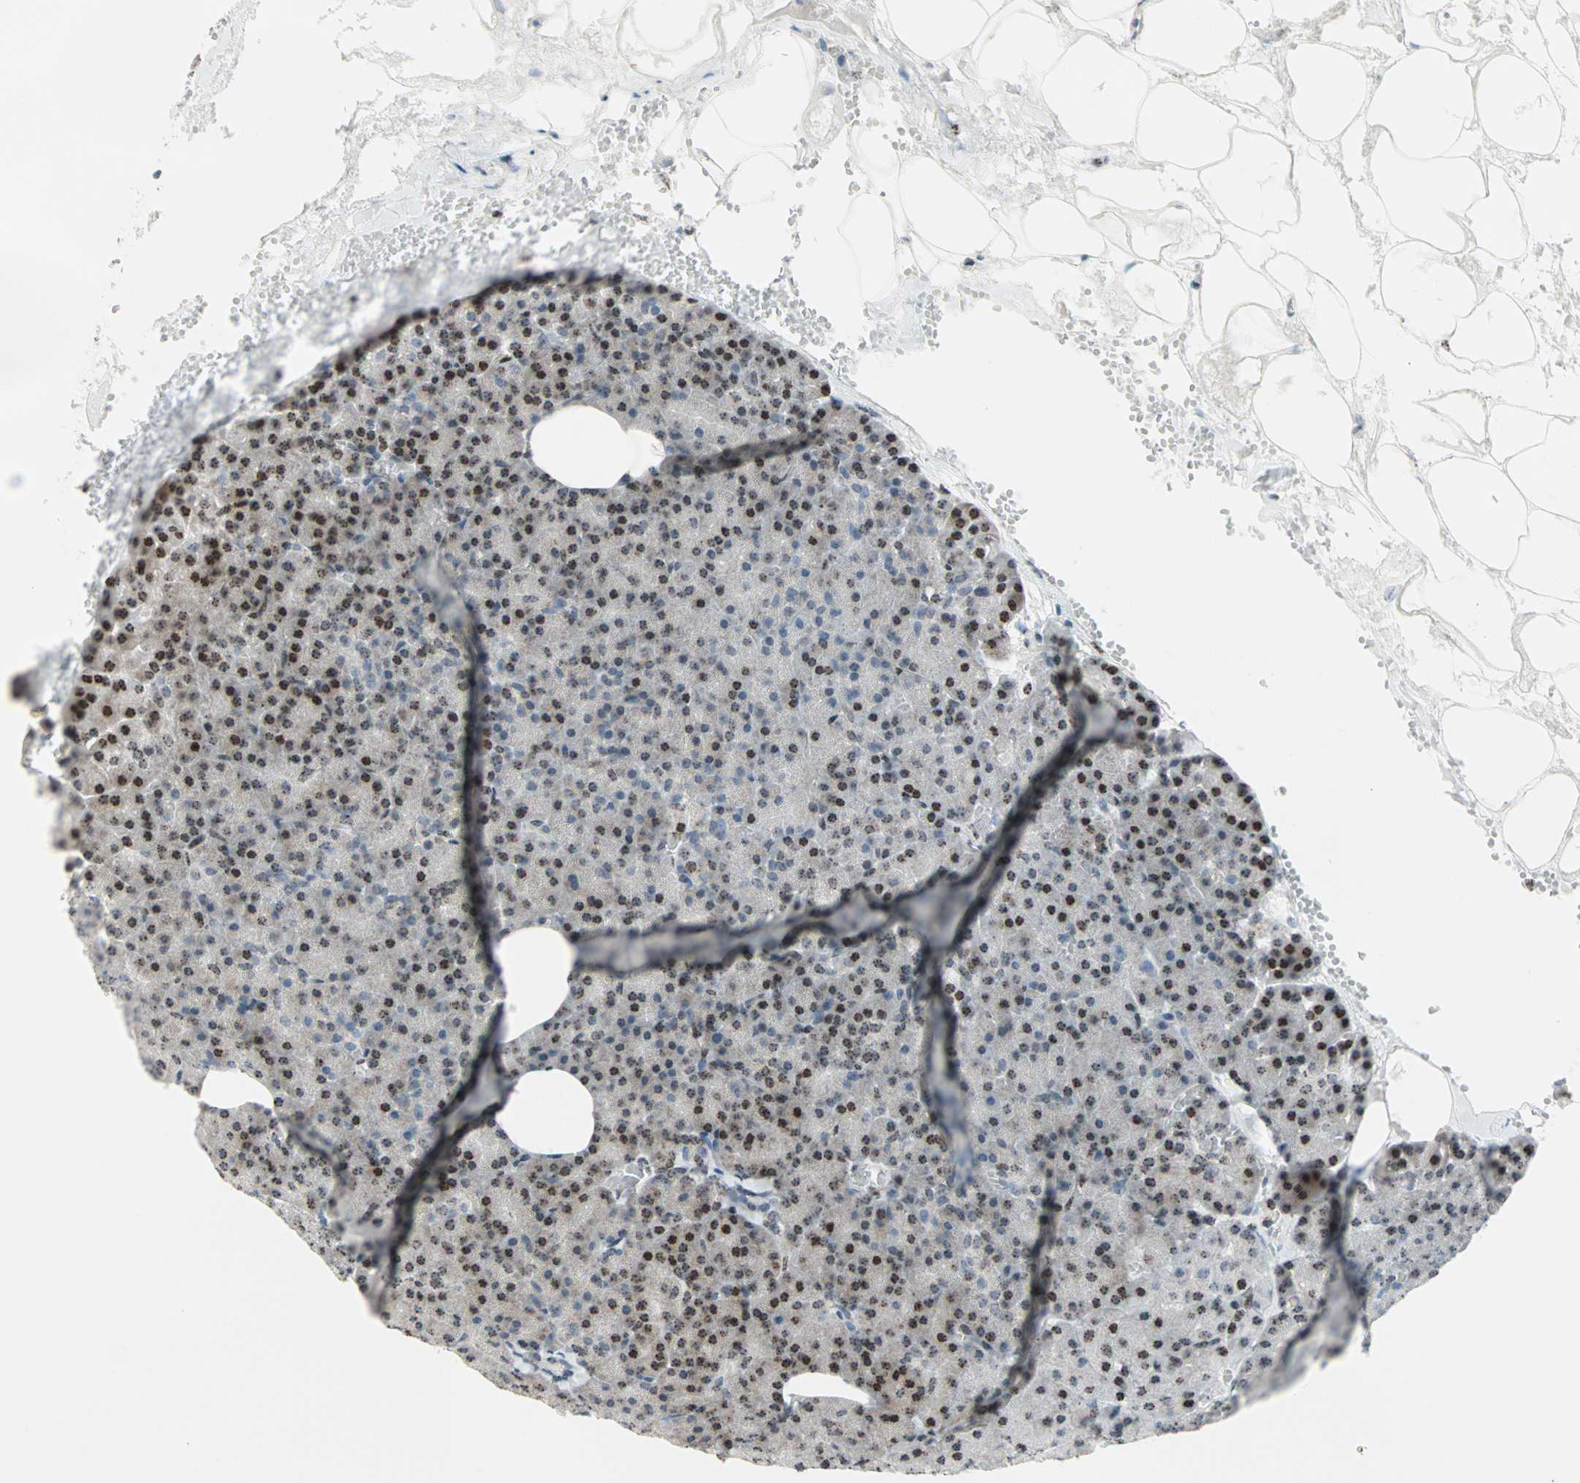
{"staining": {"intensity": "weak", "quantity": ">75%", "location": "nuclear"}, "tissue": "pancreas", "cell_type": "Exocrine glandular cells", "image_type": "normal", "snomed": [{"axis": "morphology", "description": "Normal tissue, NOS"}, {"axis": "topography", "description": "Pancreas"}], "caption": "Protein expression analysis of normal human pancreas reveals weak nuclear staining in about >75% of exocrine glandular cells.", "gene": "CENPA", "patient": {"sex": "female", "age": 35}}